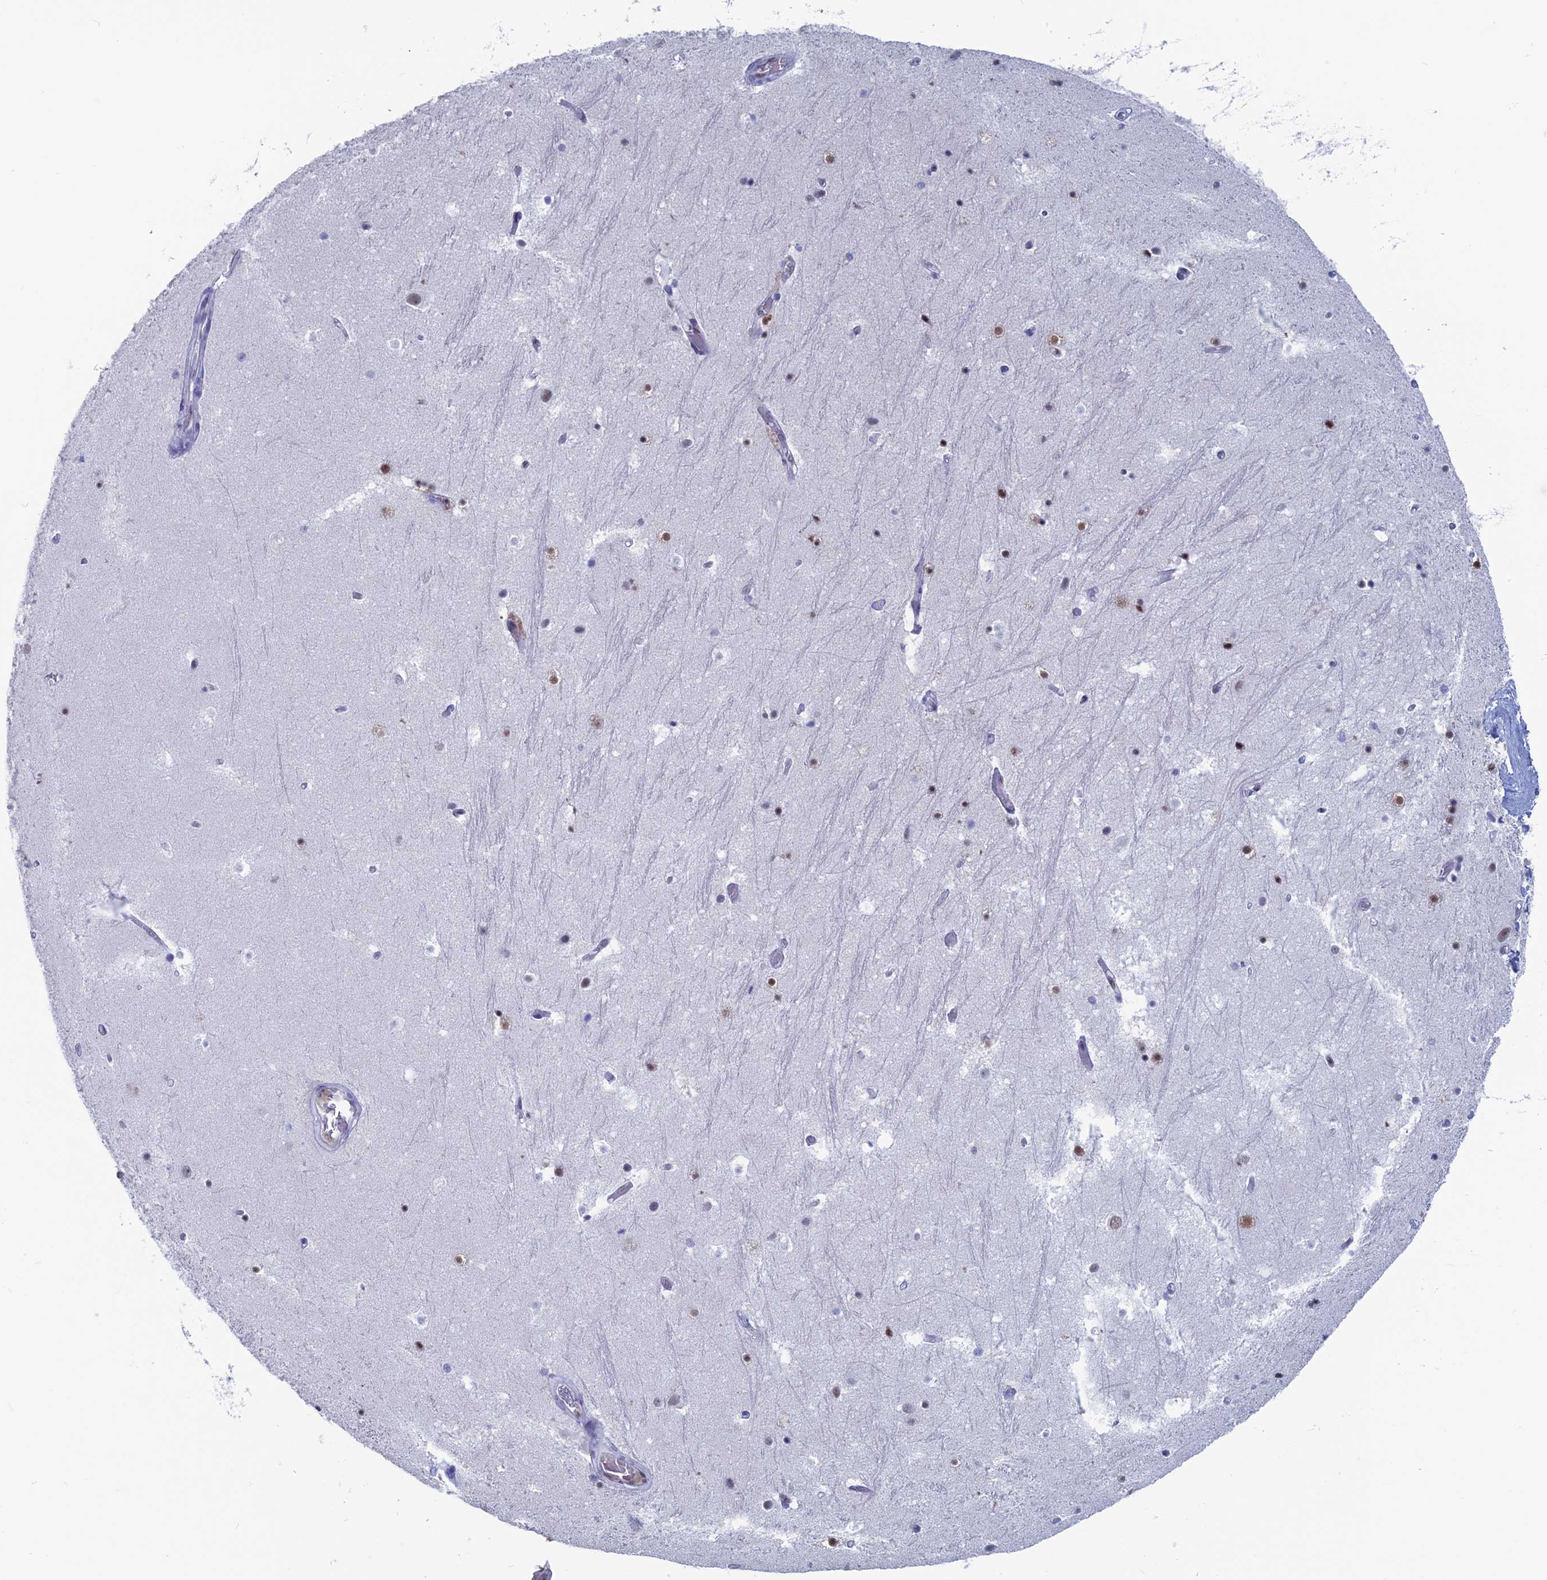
{"staining": {"intensity": "weak", "quantity": "<25%", "location": "nuclear"}, "tissue": "hippocampus", "cell_type": "Glial cells", "image_type": "normal", "snomed": [{"axis": "morphology", "description": "Normal tissue, NOS"}, {"axis": "topography", "description": "Hippocampus"}], "caption": "Glial cells show no significant expression in unremarkable hippocampus. The staining was performed using DAB (3,3'-diaminobenzidine) to visualize the protein expression in brown, while the nuclei were stained in blue with hematoxylin (Magnification: 20x).", "gene": "NOL4L", "patient": {"sex": "female", "age": 52}}